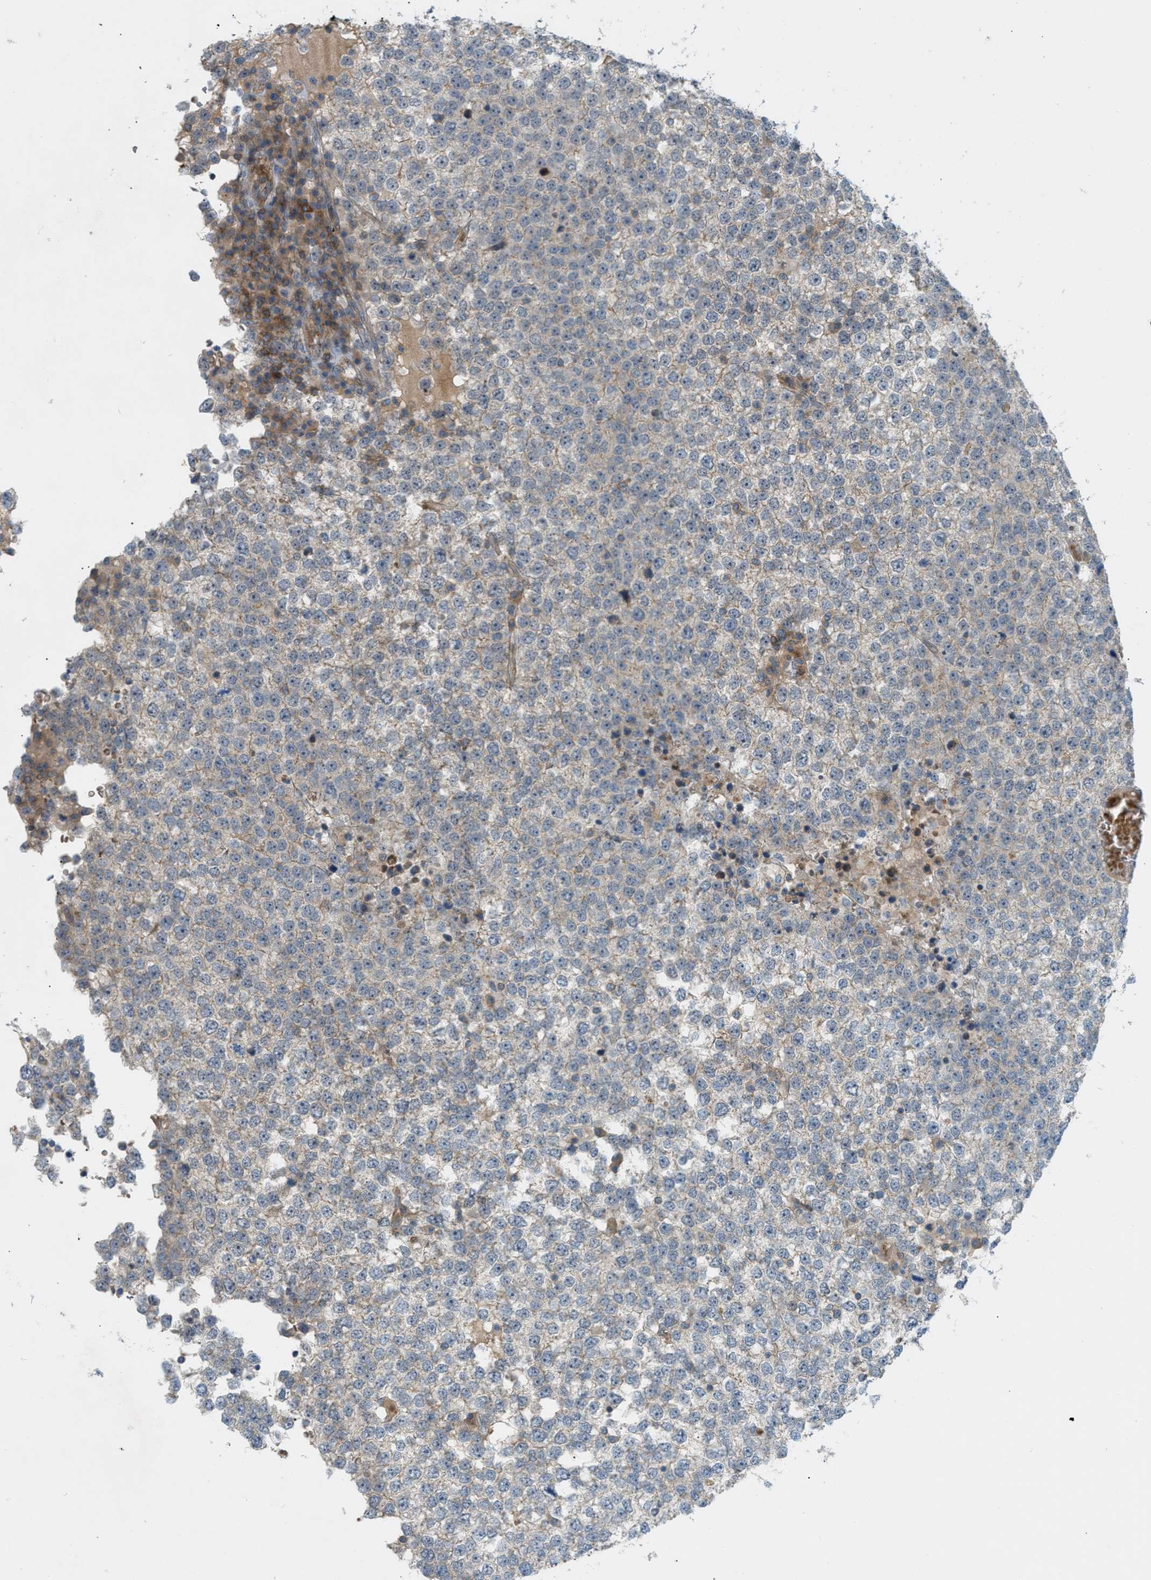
{"staining": {"intensity": "moderate", "quantity": "25%-75%", "location": "cytoplasmic/membranous"}, "tissue": "testis cancer", "cell_type": "Tumor cells", "image_type": "cancer", "snomed": [{"axis": "morphology", "description": "Seminoma, NOS"}, {"axis": "topography", "description": "Testis"}], "caption": "Seminoma (testis) was stained to show a protein in brown. There is medium levels of moderate cytoplasmic/membranous staining in about 25%-75% of tumor cells.", "gene": "GRK6", "patient": {"sex": "male", "age": 65}}